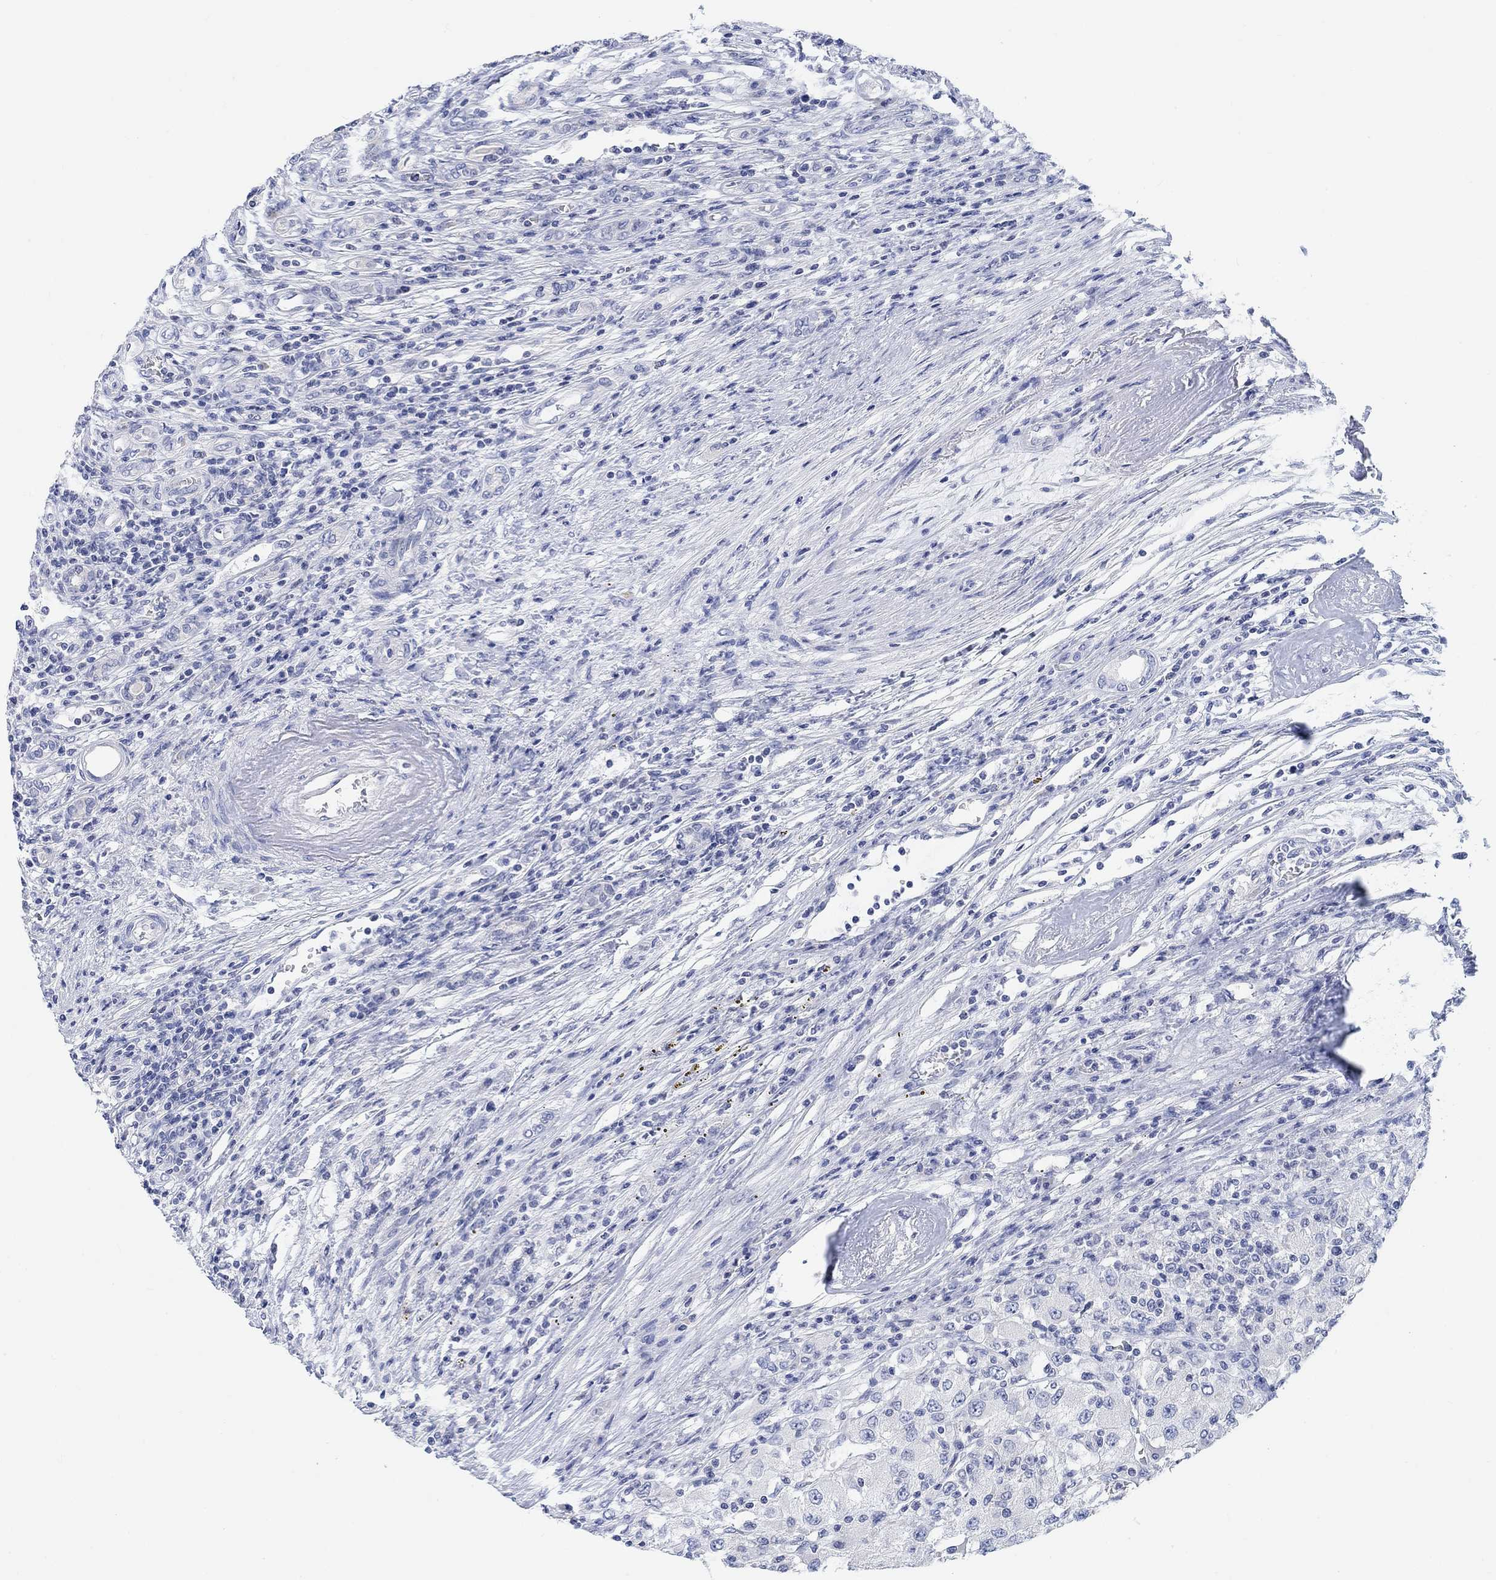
{"staining": {"intensity": "negative", "quantity": "none", "location": "none"}, "tissue": "renal cancer", "cell_type": "Tumor cells", "image_type": "cancer", "snomed": [{"axis": "morphology", "description": "Adenocarcinoma, NOS"}, {"axis": "topography", "description": "Kidney"}], "caption": "Tumor cells are negative for protein expression in human adenocarcinoma (renal).", "gene": "ATP6V1E2", "patient": {"sex": "female", "age": 67}}